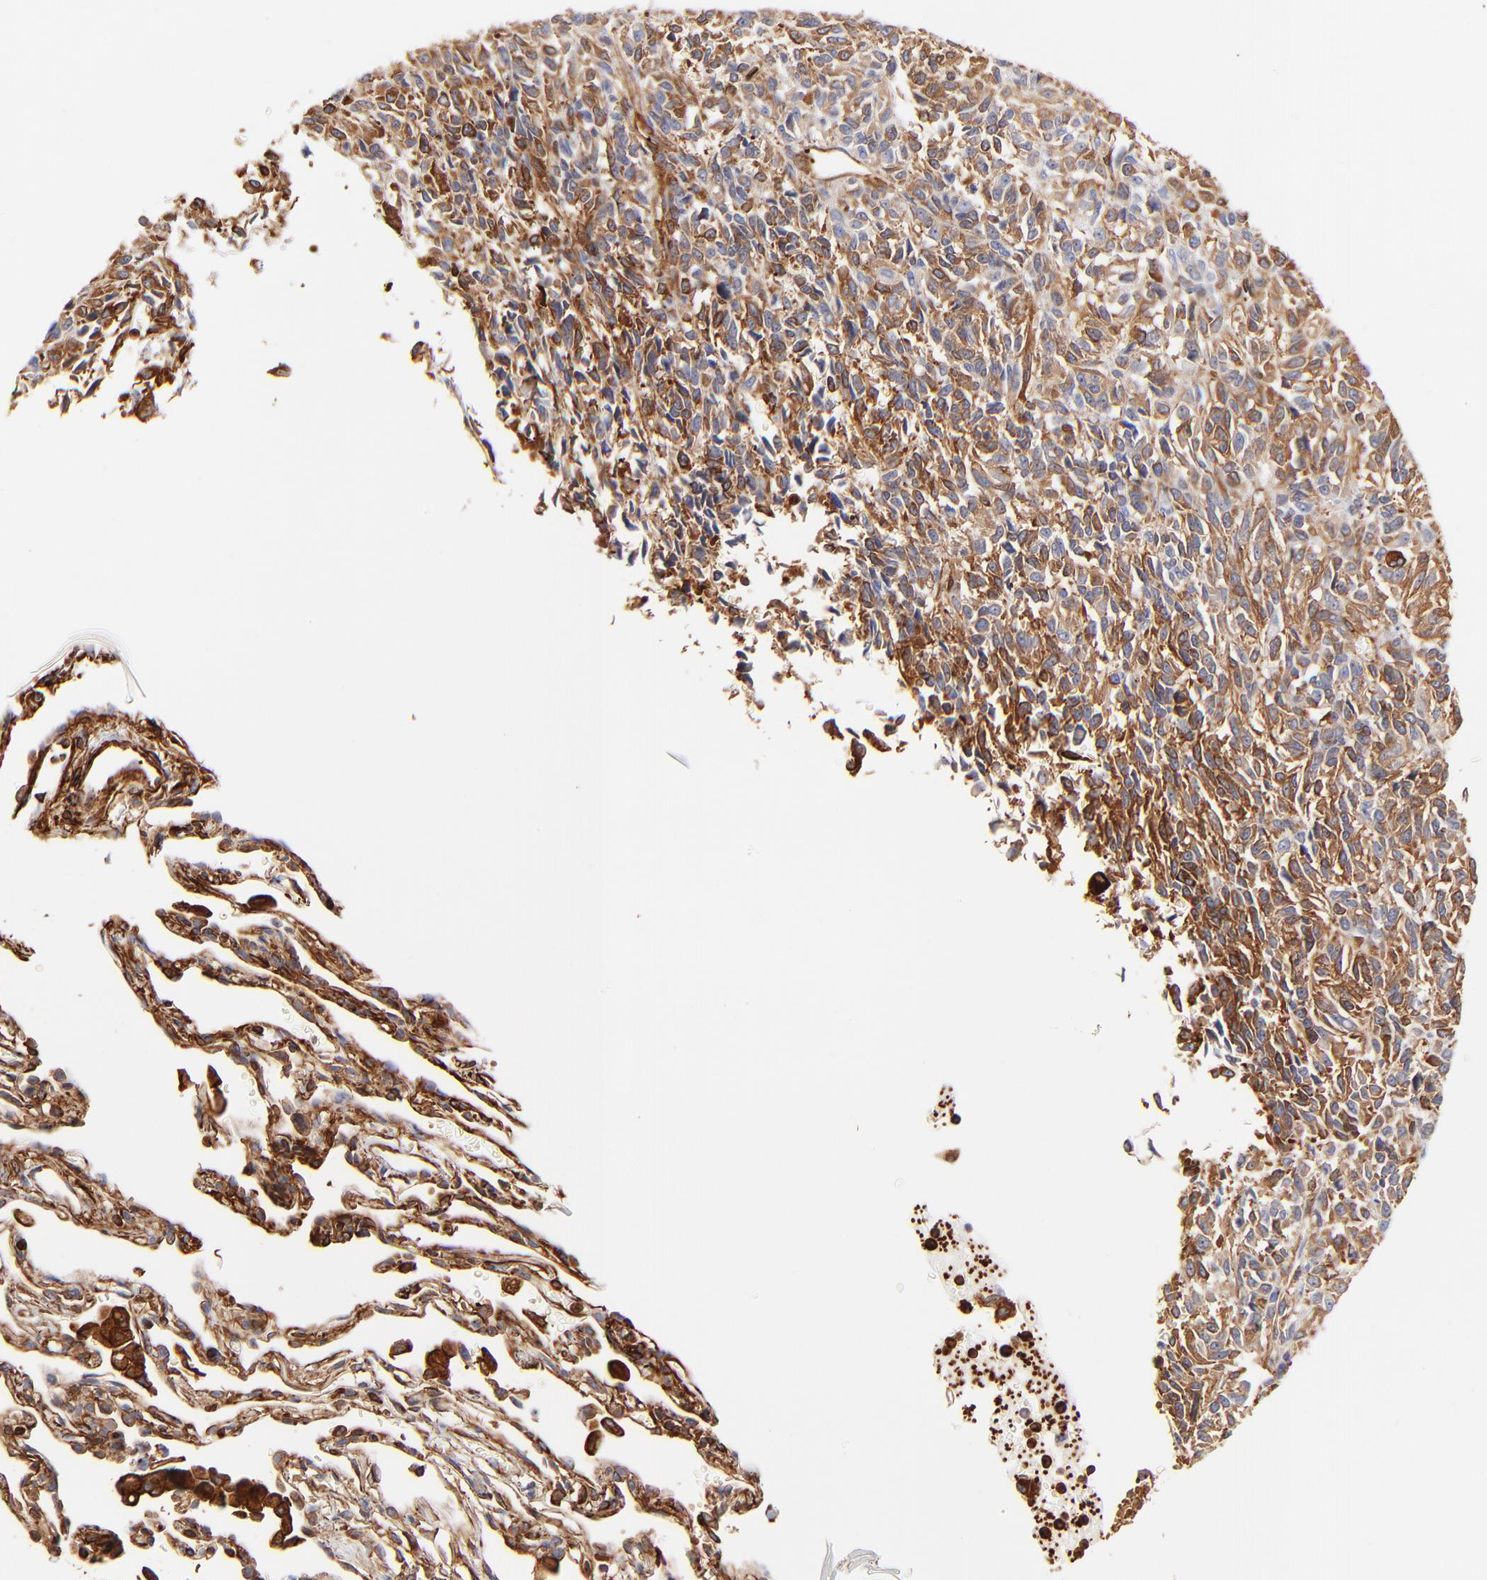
{"staining": {"intensity": "moderate", "quantity": ">75%", "location": "cytoplasmic/membranous"}, "tissue": "melanoma", "cell_type": "Tumor cells", "image_type": "cancer", "snomed": [{"axis": "morphology", "description": "Malignant melanoma, Metastatic site"}, {"axis": "topography", "description": "Lung"}], "caption": "Moderate cytoplasmic/membranous expression for a protein is present in approximately >75% of tumor cells of malignant melanoma (metastatic site) using immunohistochemistry.", "gene": "FLNA", "patient": {"sex": "male", "age": 64}}